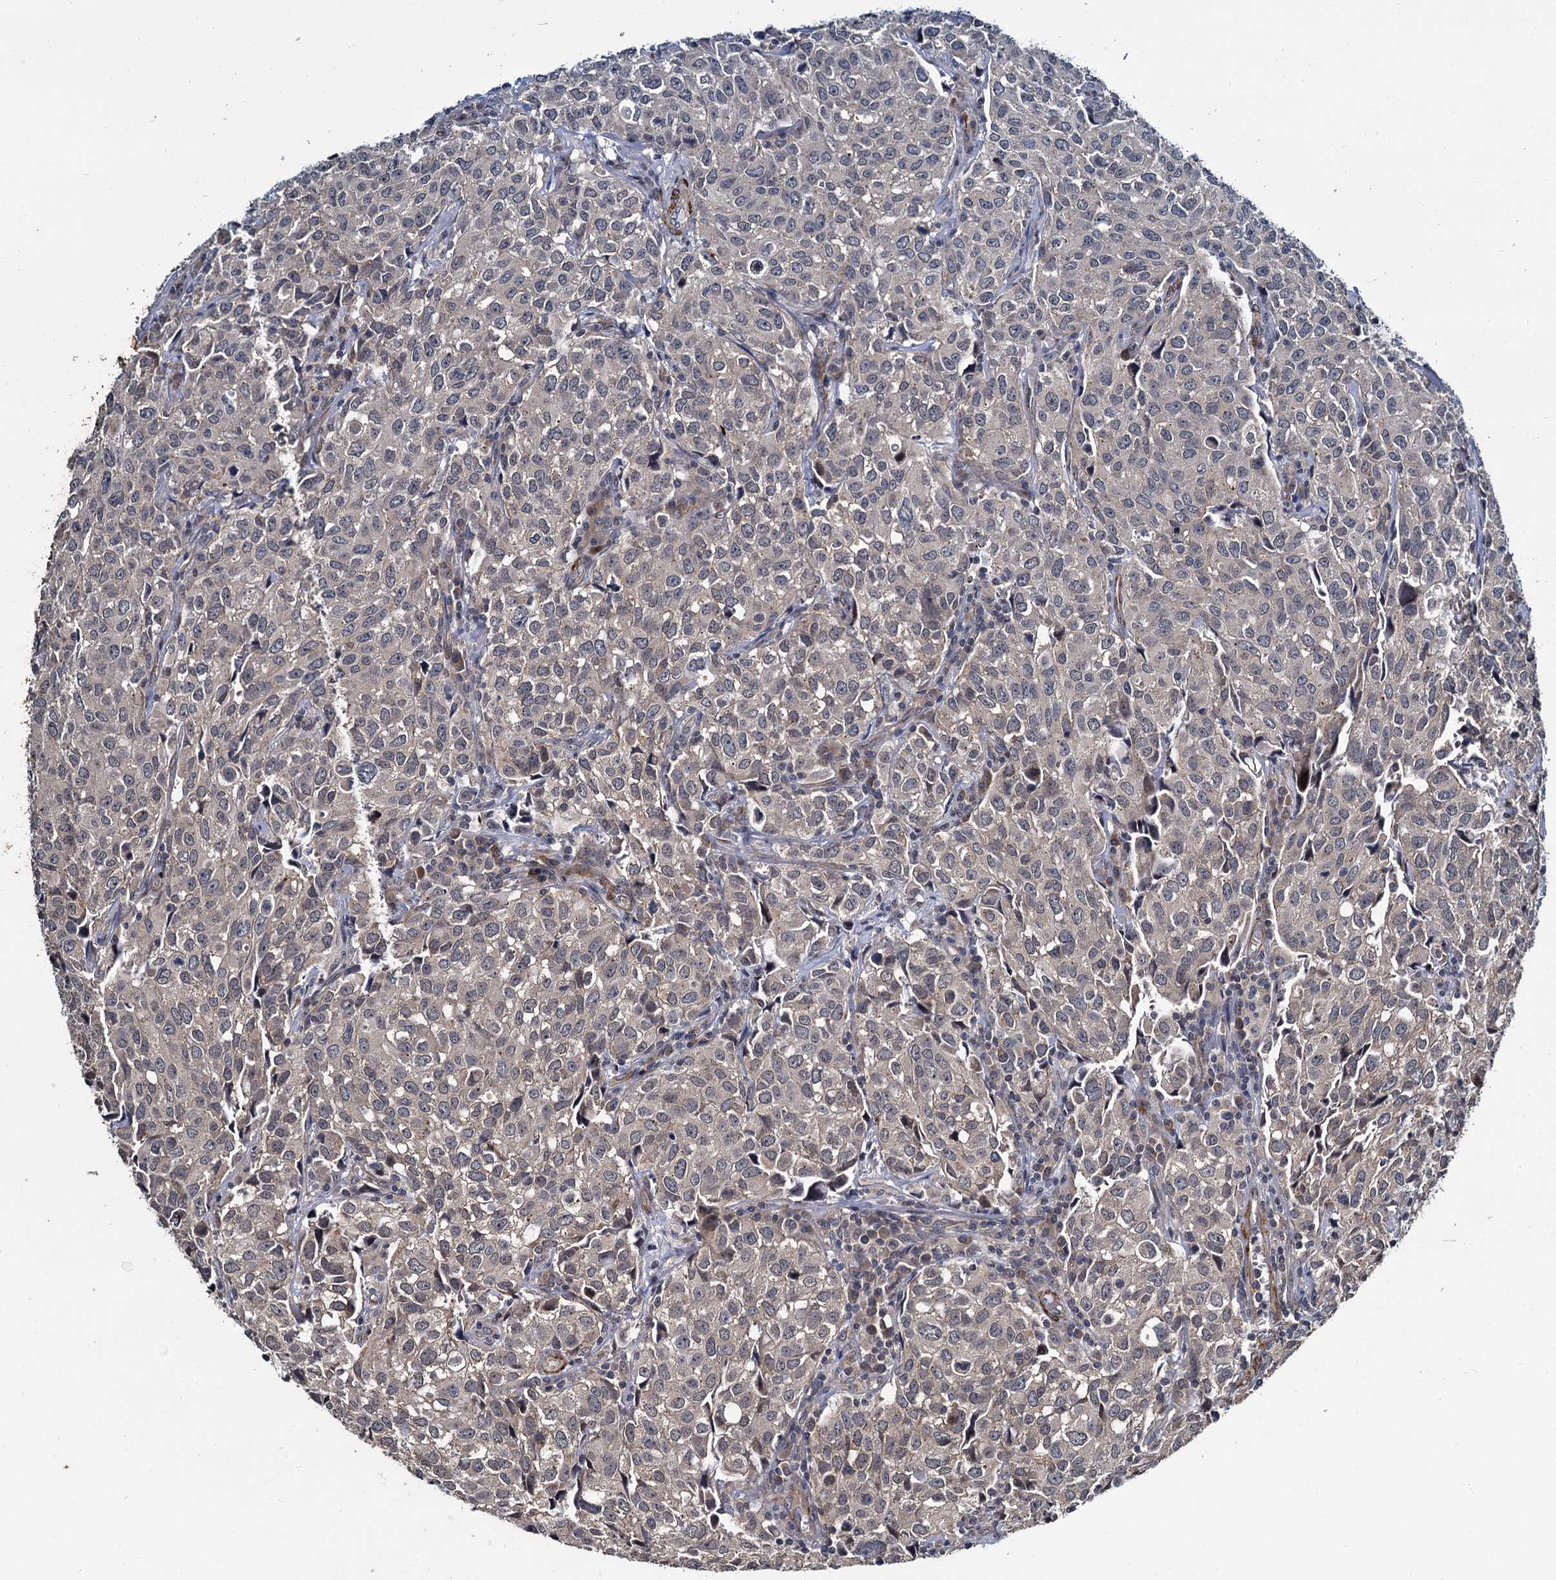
{"staining": {"intensity": "negative", "quantity": "none", "location": "none"}, "tissue": "urothelial cancer", "cell_type": "Tumor cells", "image_type": "cancer", "snomed": [{"axis": "morphology", "description": "Urothelial carcinoma, High grade"}, {"axis": "topography", "description": "Urinary bladder"}], "caption": "Tumor cells are negative for brown protein staining in urothelial carcinoma (high-grade).", "gene": "ARHGAP42", "patient": {"sex": "female", "age": 75}}